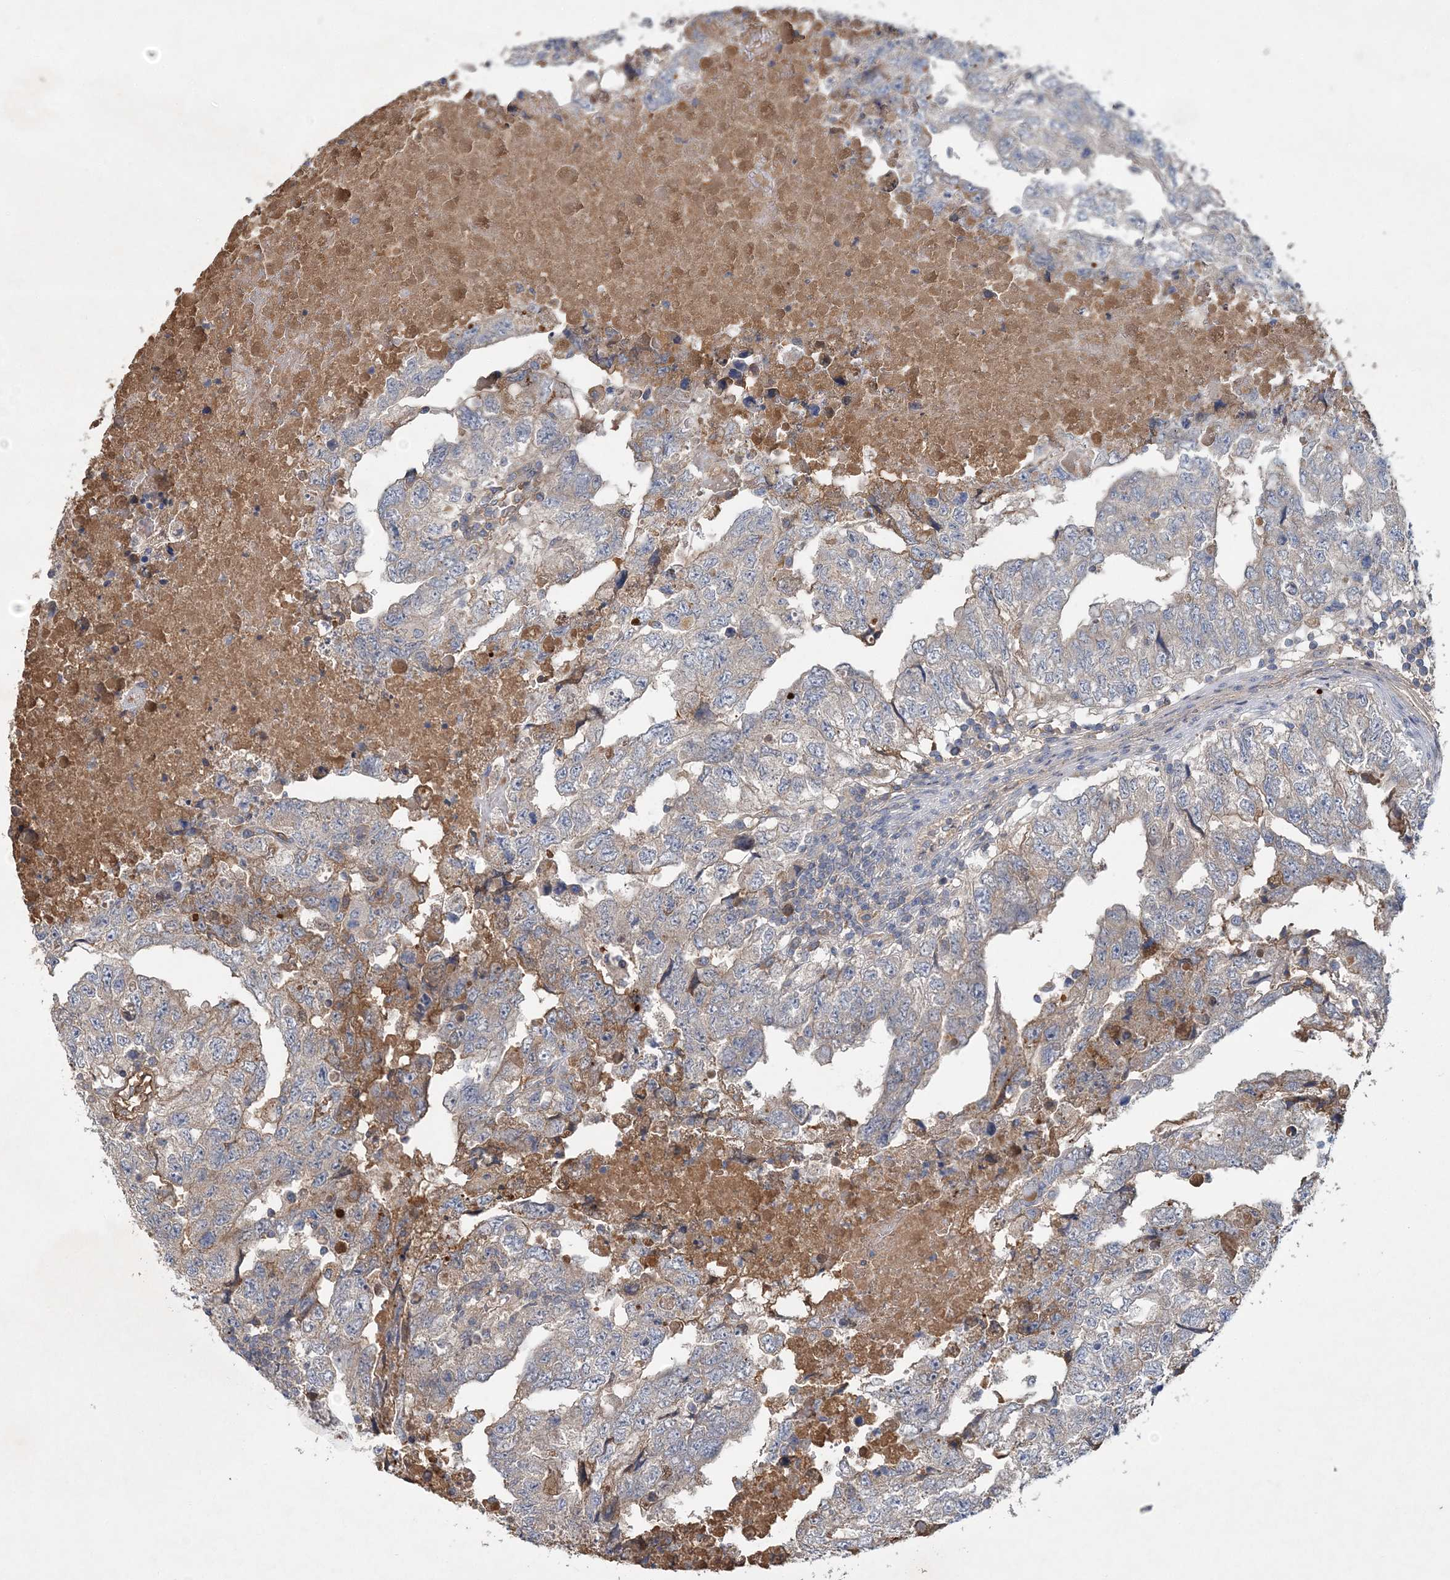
{"staining": {"intensity": "negative", "quantity": "none", "location": "none"}, "tissue": "testis cancer", "cell_type": "Tumor cells", "image_type": "cancer", "snomed": [{"axis": "morphology", "description": "Carcinoma, Embryonal, NOS"}, {"axis": "topography", "description": "Testis"}], "caption": "This is an immunohistochemistry (IHC) image of human testis embryonal carcinoma. There is no expression in tumor cells.", "gene": "RNF25", "patient": {"sex": "male", "age": 36}}